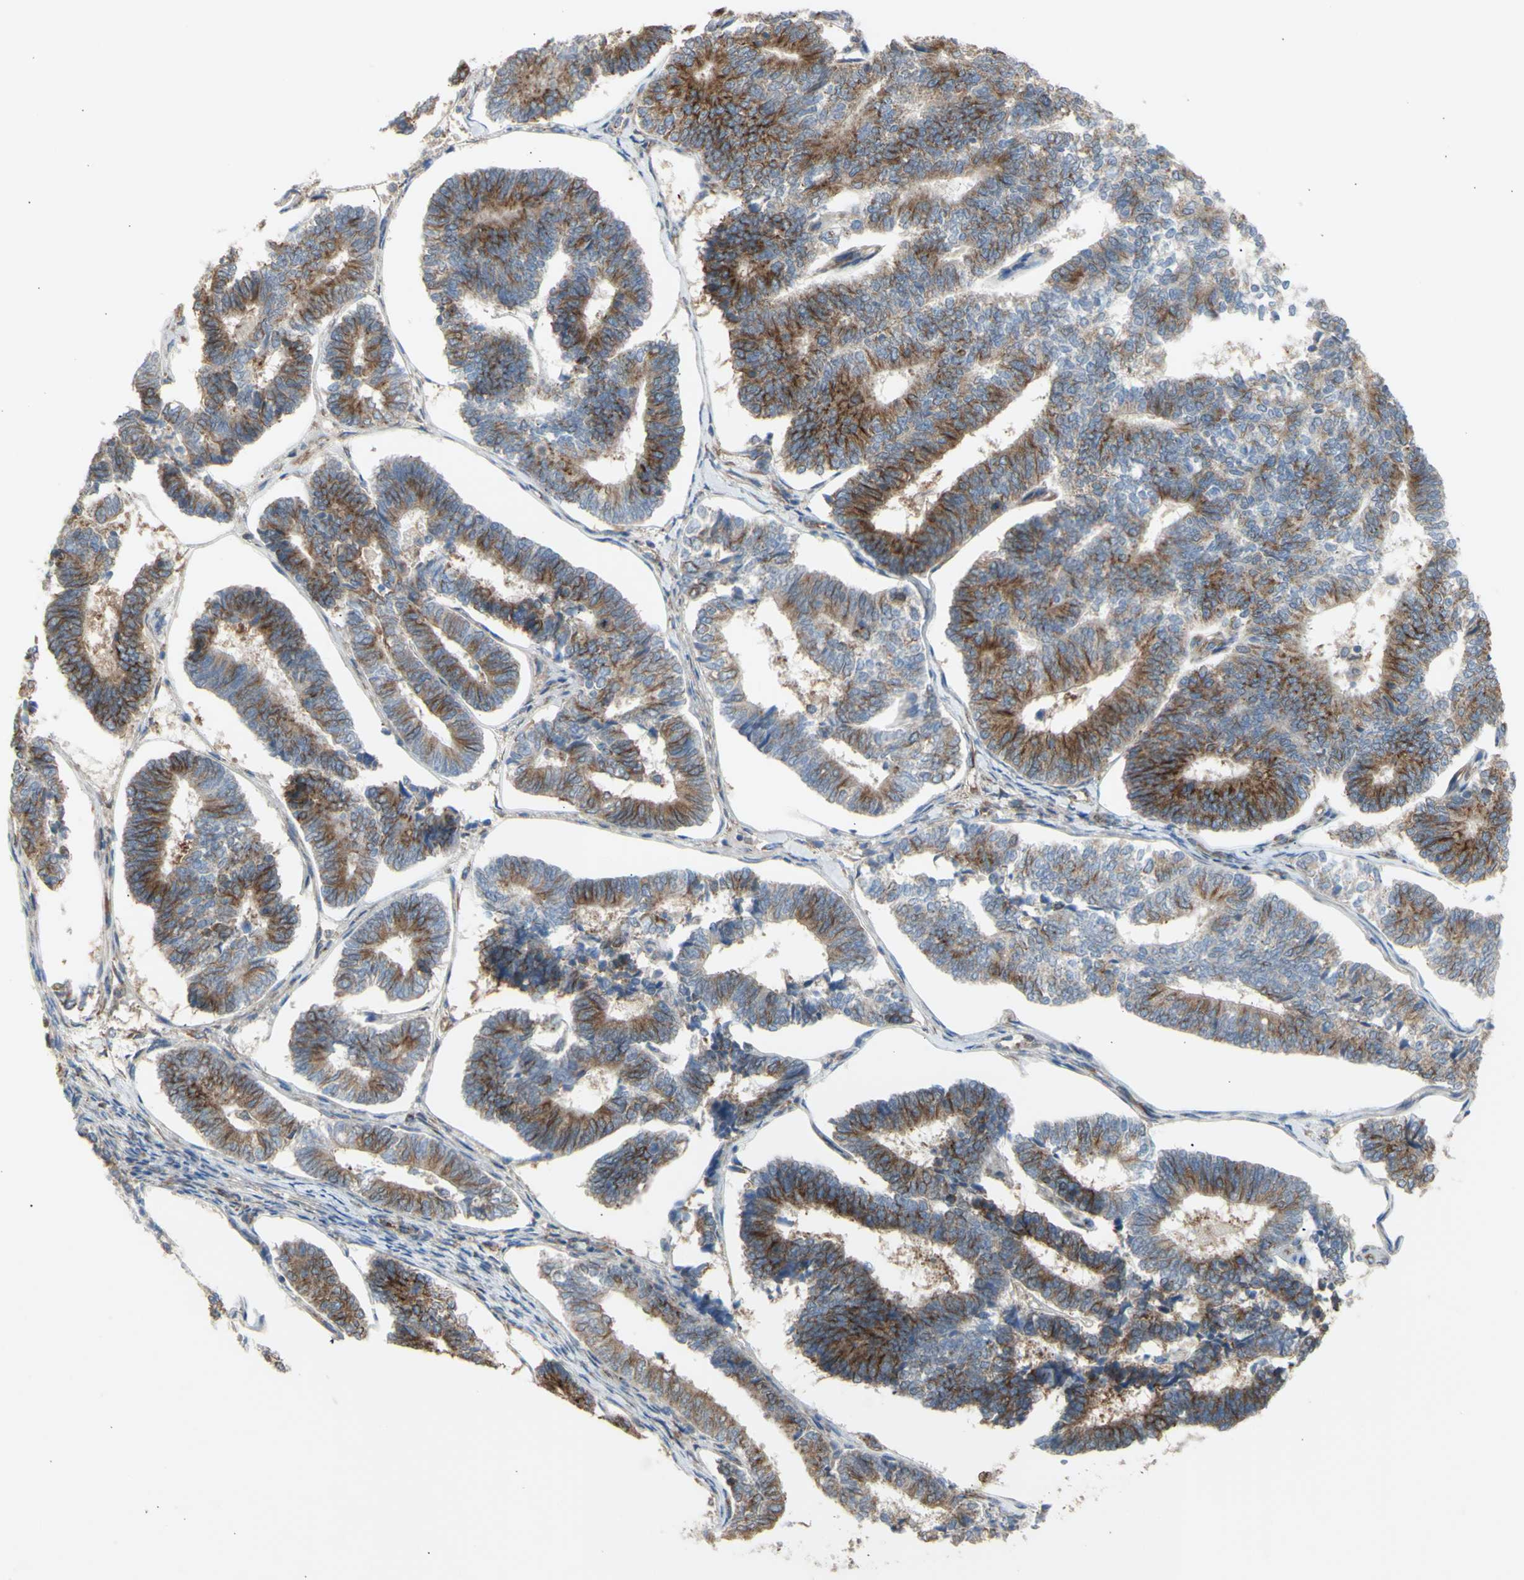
{"staining": {"intensity": "moderate", "quantity": ">75%", "location": "cytoplasmic/membranous"}, "tissue": "endometrial cancer", "cell_type": "Tumor cells", "image_type": "cancer", "snomed": [{"axis": "morphology", "description": "Adenocarcinoma, NOS"}, {"axis": "topography", "description": "Endometrium"}], "caption": "Immunohistochemistry staining of endometrial cancer, which demonstrates medium levels of moderate cytoplasmic/membranous positivity in approximately >75% of tumor cells indicating moderate cytoplasmic/membranous protein staining. The staining was performed using DAB (3,3'-diaminobenzidine) (brown) for protein detection and nuclei were counterstained in hematoxylin (blue).", "gene": "KLC1", "patient": {"sex": "female", "age": 70}}